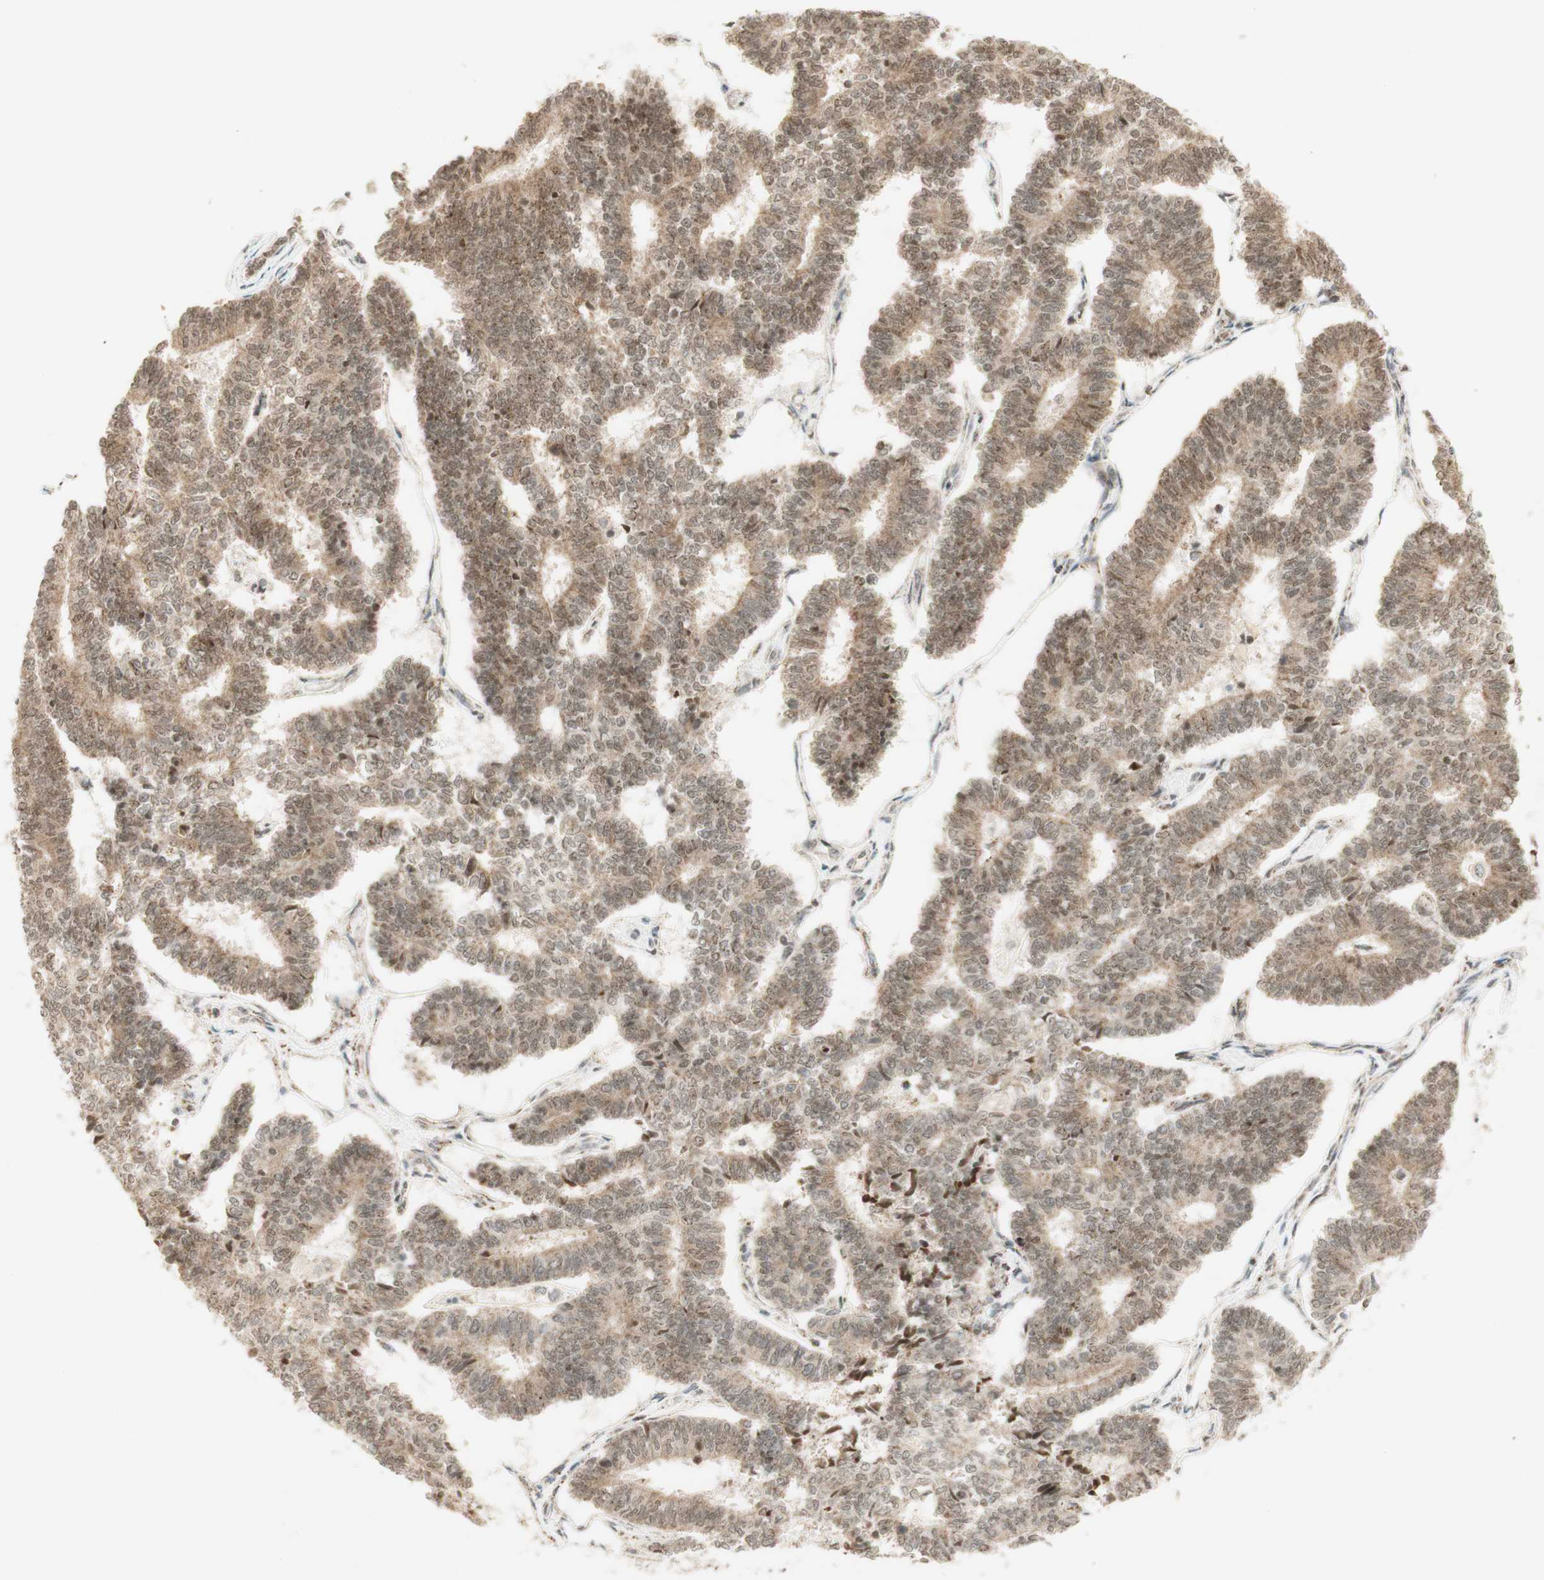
{"staining": {"intensity": "moderate", "quantity": ">75%", "location": "cytoplasmic/membranous,nuclear"}, "tissue": "endometrial cancer", "cell_type": "Tumor cells", "image_type": "cancer", "snomed": [{"axis": "morphology", "description": "Adenocarcinoma, NOS"}, {"axis": "topography", "description": "Endometrium"}], "caption": "About >75% of tumor cells in adenocarcinoma (endometrial) display moderate cytoplasmic/membranous and nuclear protein staining as visualized by brown immunohistochemical staining.", "gene": "ZNF782", "patient": {"sex": "female", "age": 70}}